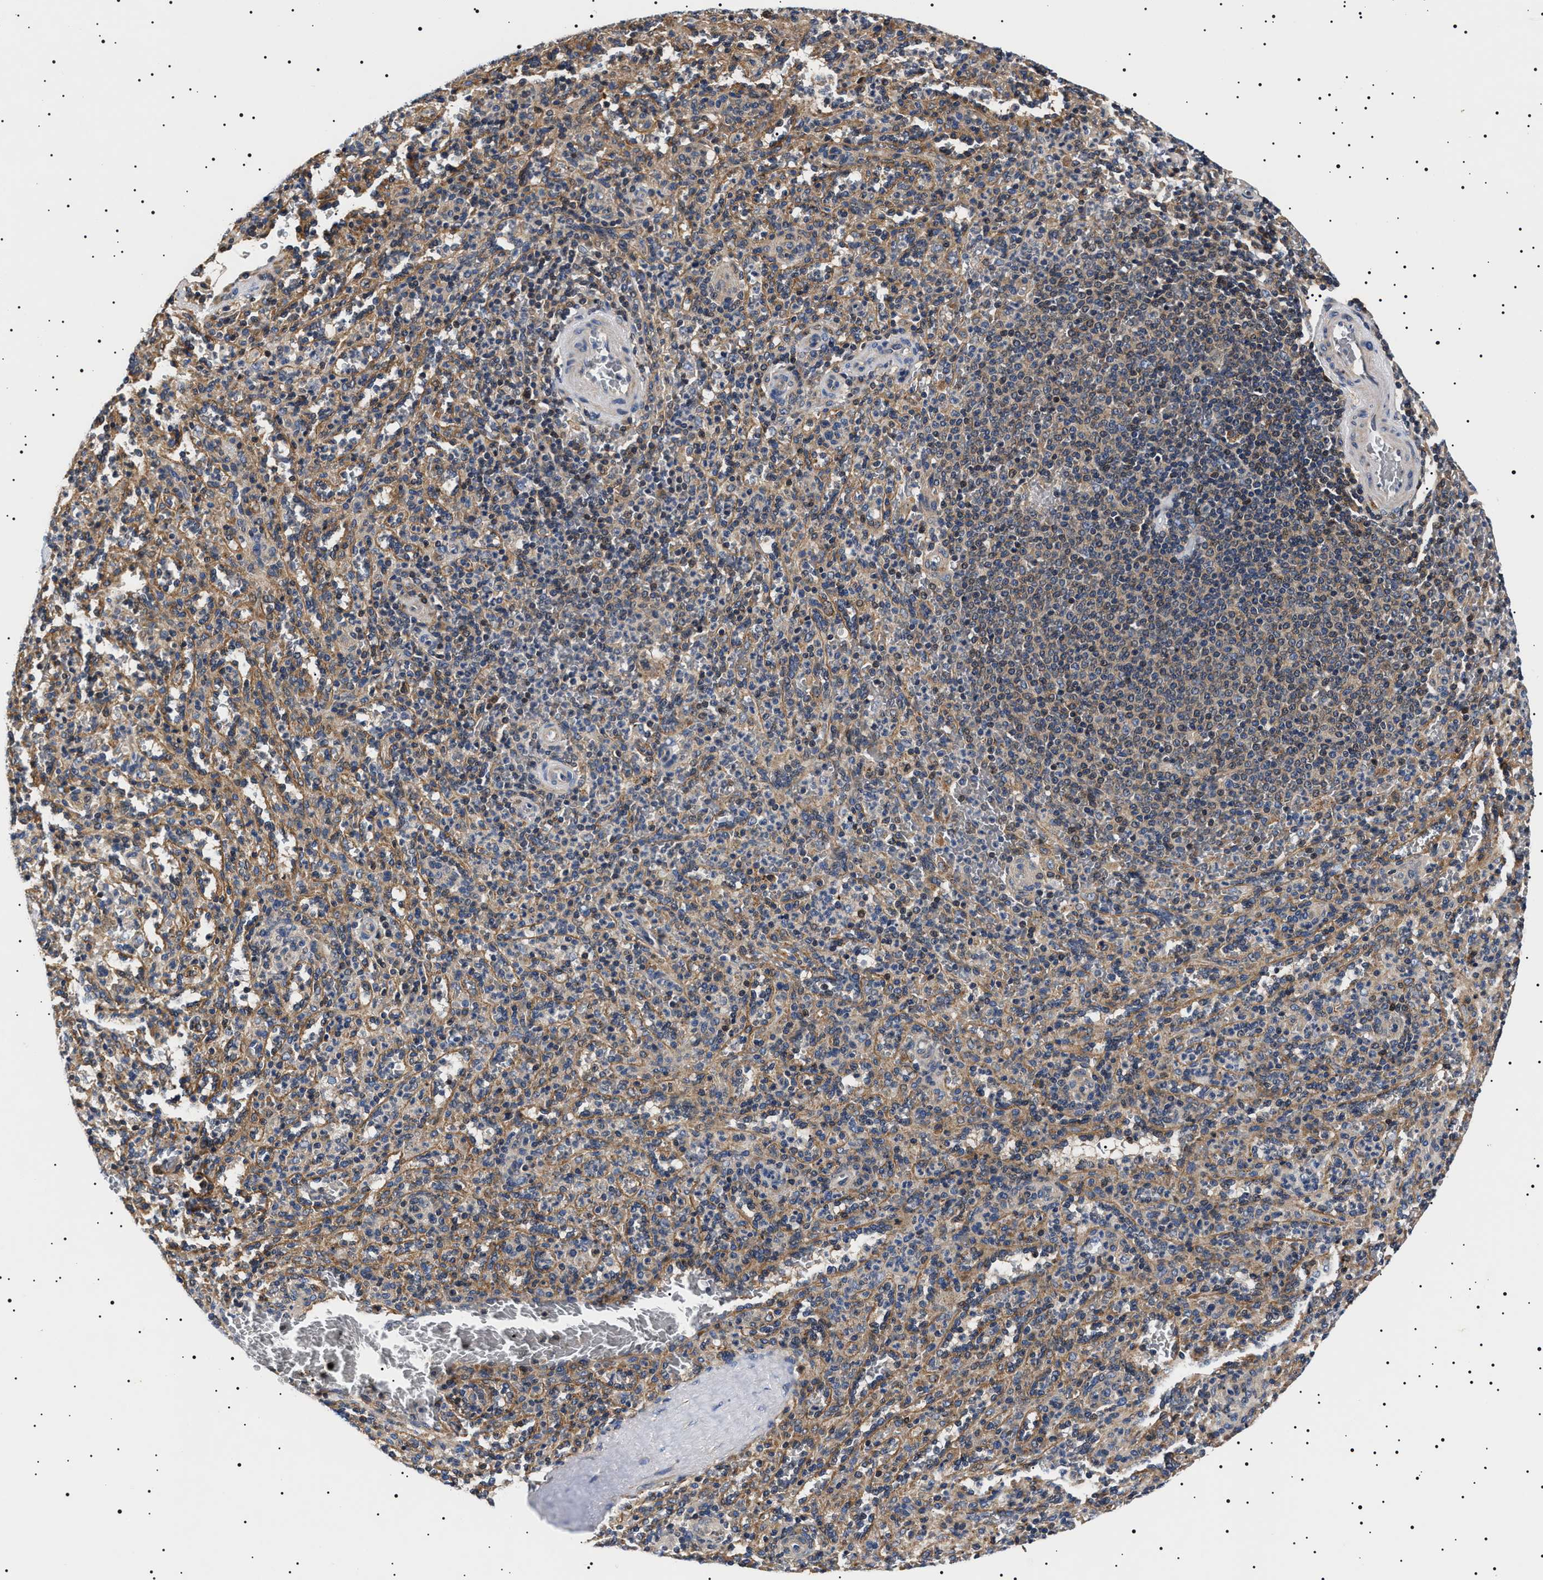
{"staining": {"intensity": "weak", "quantity": "<25%", "location": "nuclear"}, "tissue": "spleen", "cell_type": "Cells in red pulp", "image_type": "normal", "snomed": [{"axis": "morphology", "description": "Normal tissue, NOS"}, {"axis": "topography", "description": "Spleen"}], "caption": "The IHC photomicrograph has no significant staining in cells in red pulp of spleen. (DAB (3,3'-diaminobenzidine) immunohistochemistry (IHC) with hematoxylin counter stain).", "gene": "SLC4A7", "patient": {"sex": "male", "age": 36}}